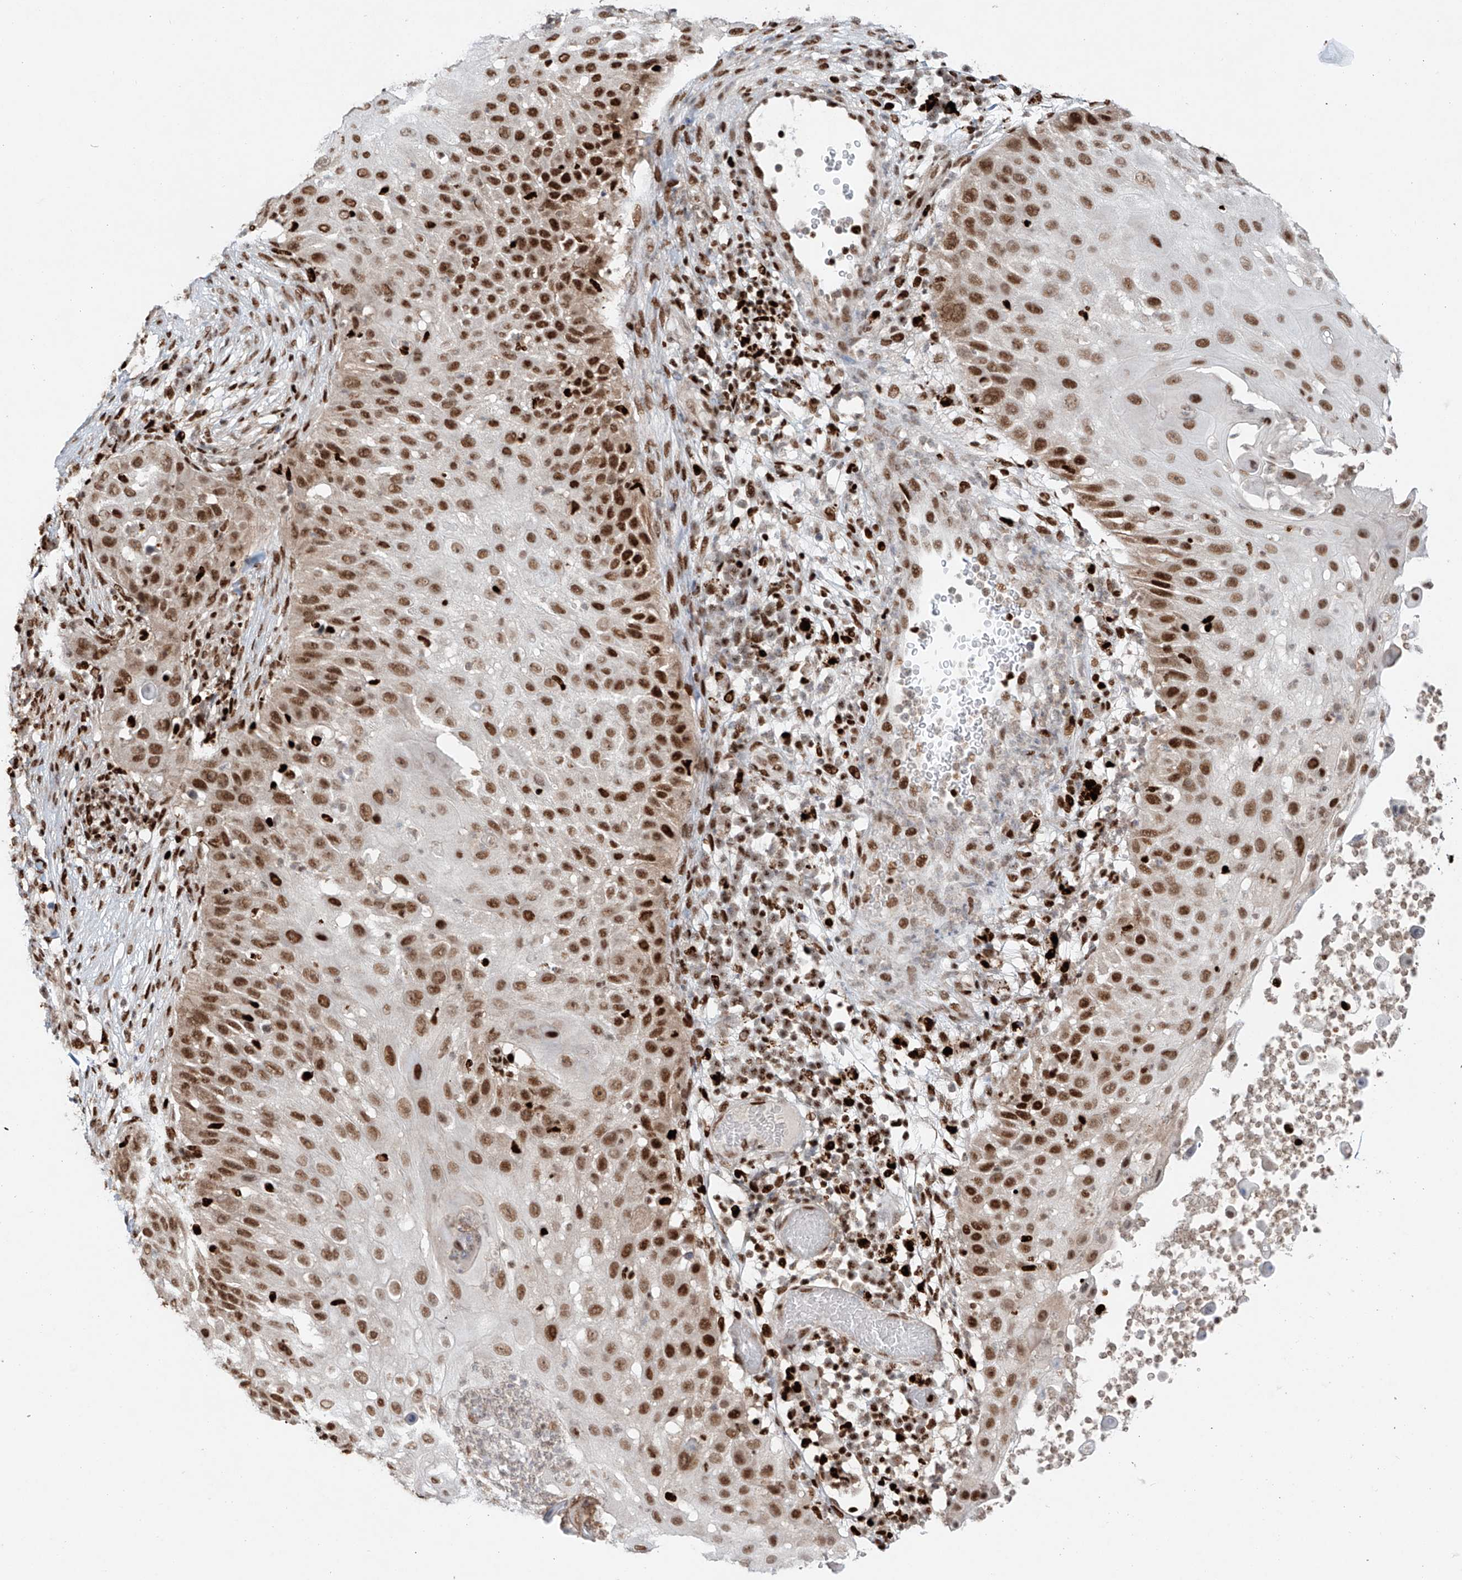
{"staining": {"intensity": "strong", "quantity": "25%-75%", "location": "nuclear"}, "tissue": "skin cancer", "cell_type": "Tumor cells", "image_type": "cancer", "snomed": [{"axis": "morphology", "description": "Squamous cell carcinoma, NOS"}, {"axis": "topography", "description": "Skin"}], "caption": "A brown stain labels strong nuclear staining of a protein in skin squamous cell carcinoma tumor cells.", "gene": "DZIP1L", "patient": {"sex": "female", "age": 44}}